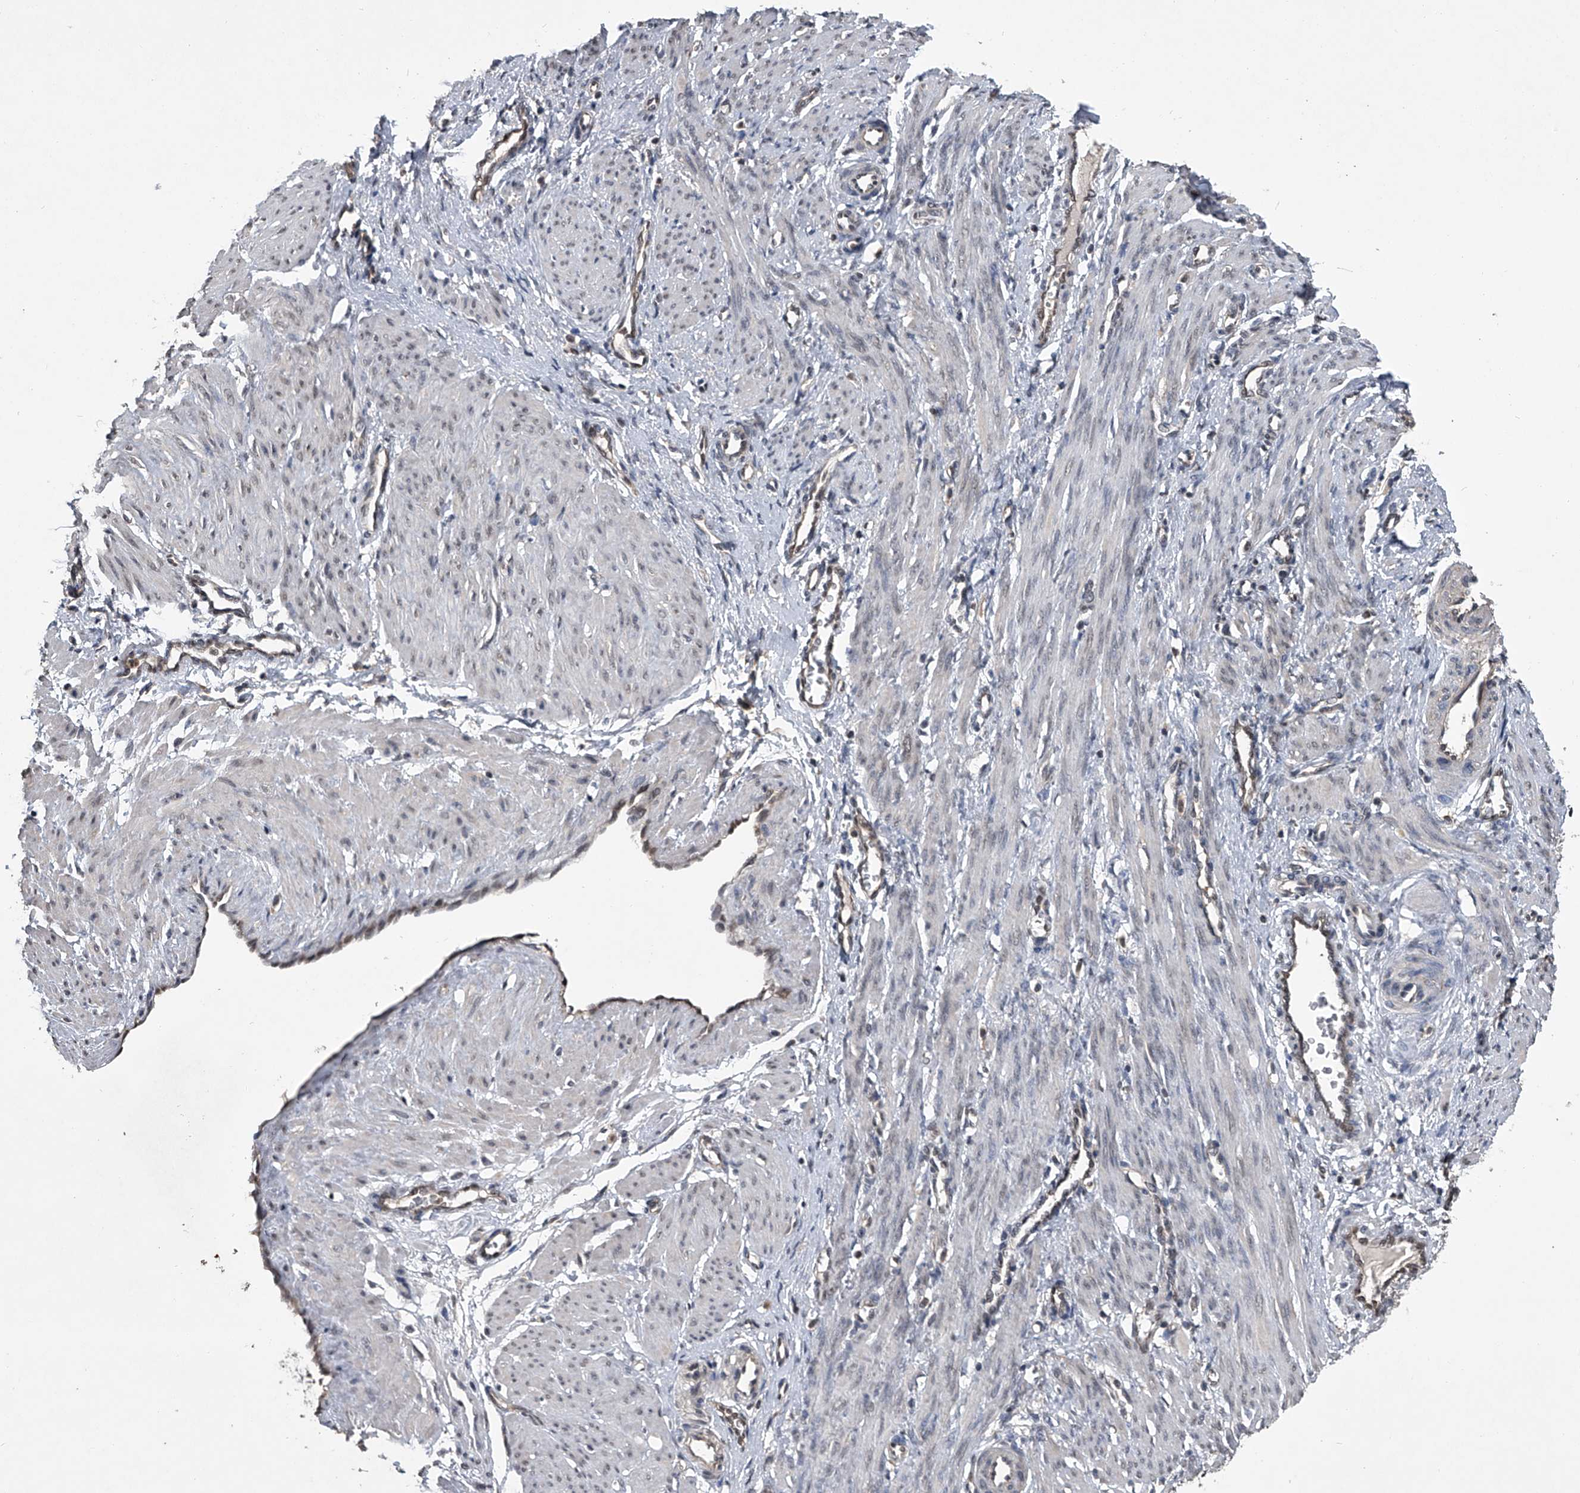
{"staining": {"intensity": "negative", "quantity": "none", "location": "none"}, "tissue": "smooth muscle", "cell_type": "Smooth muscle cells", "image_type": "normal", "snomed": [{"axis": "morphology", "description": "Normal tissue, NOS"}, {"axis": "topography", "description": "Endometrium"}], "caption": "Human smooth muscle stained for a protein using IHC reveals no staining in smooth muscle cells.", "gene": "TSNAX", "patient": {"sex": "female", "age": 33}}